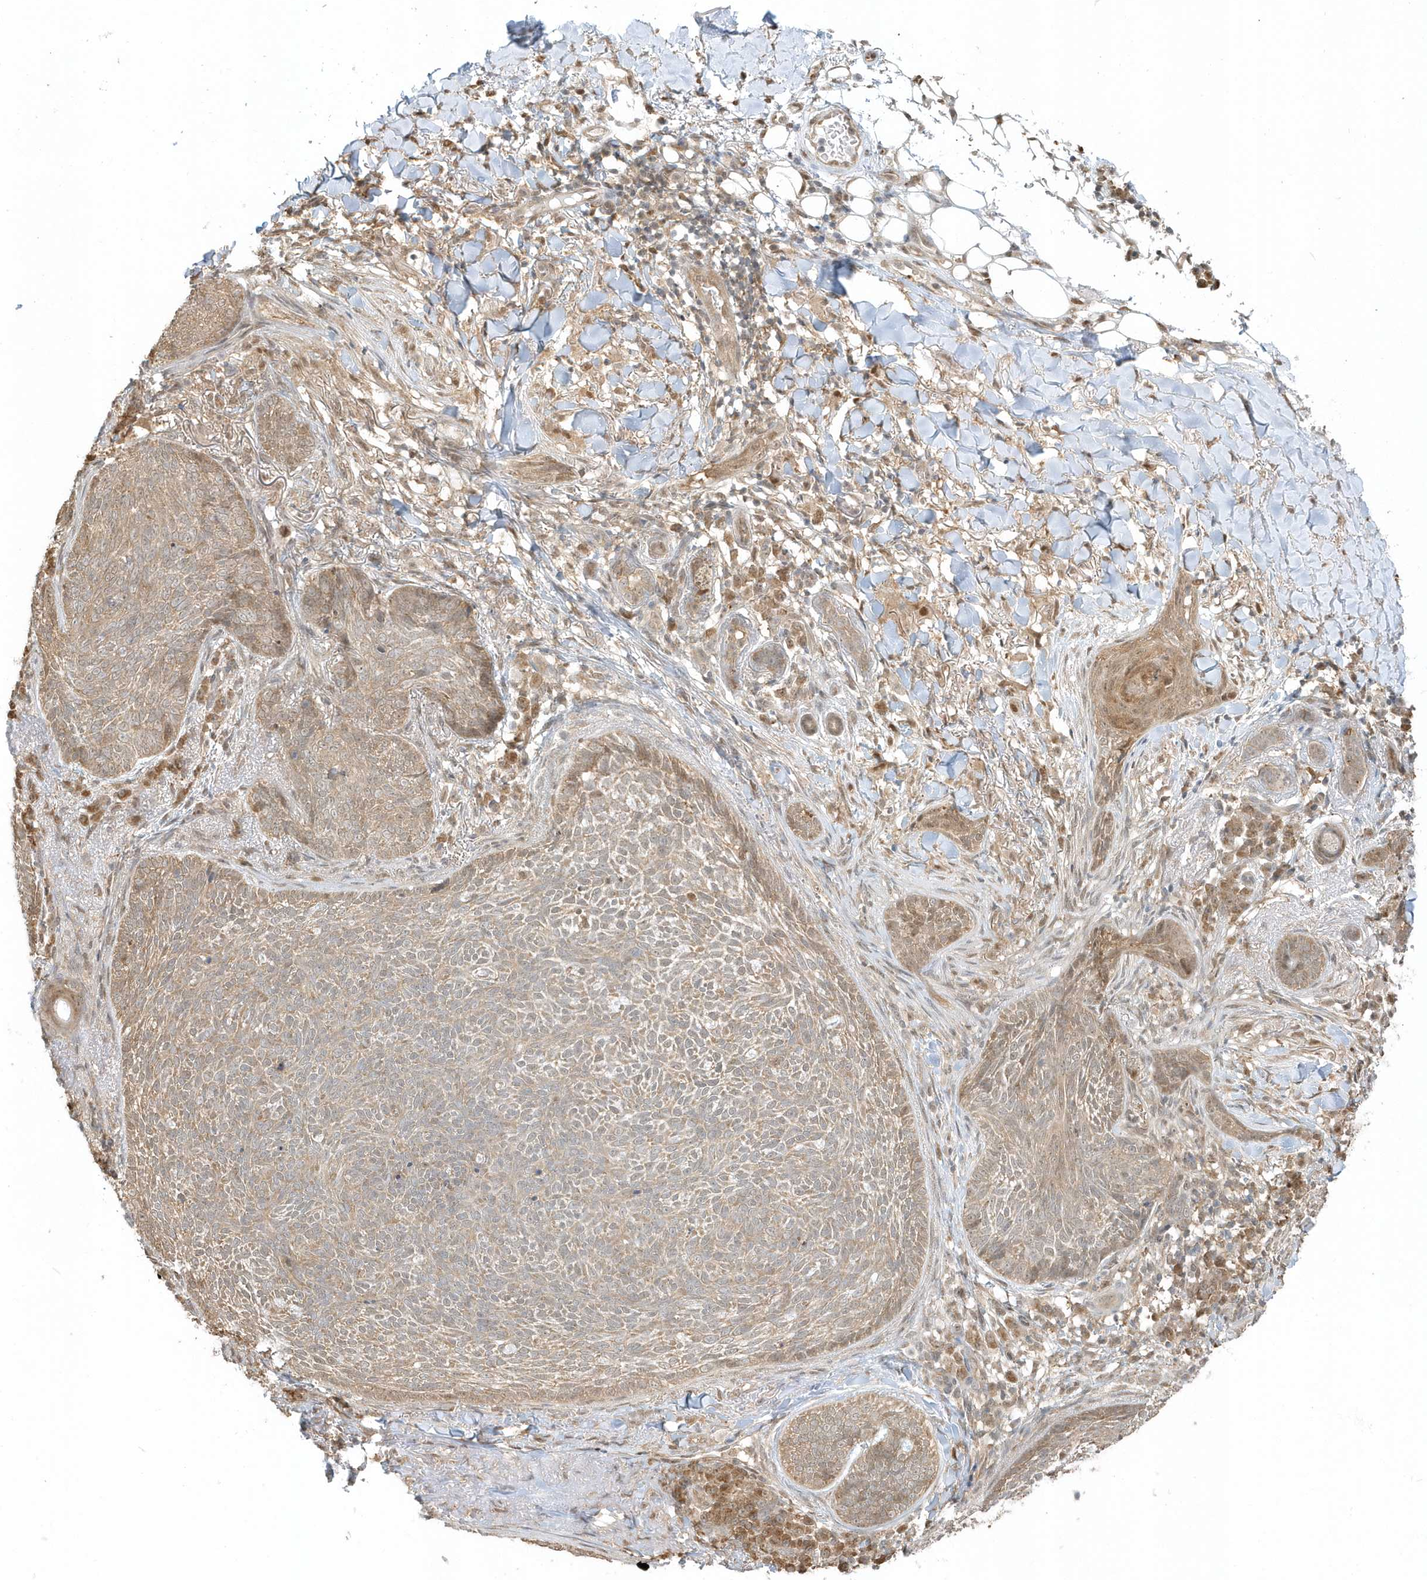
{"staining": {"intensity": "moderate", "quantity": ">75%", "location": "cytoplasmic/membranous"}, "tissue": "skin cancer", "cell_type": "Tumor cells", "image_type": "cancer", "snomed": [{"axis": "morphology", "description": "Basal cell carcinoma"}, {"axis": "topography", "description": "Skin"}], "caption": "Skin cancer stained with a brown dye displays moderate cytoplasmic/membranous positive positivity in approximately >75% of tumor cells.", "gene": "PSMD6", "patient": {"sex": "male", "age": 85}}